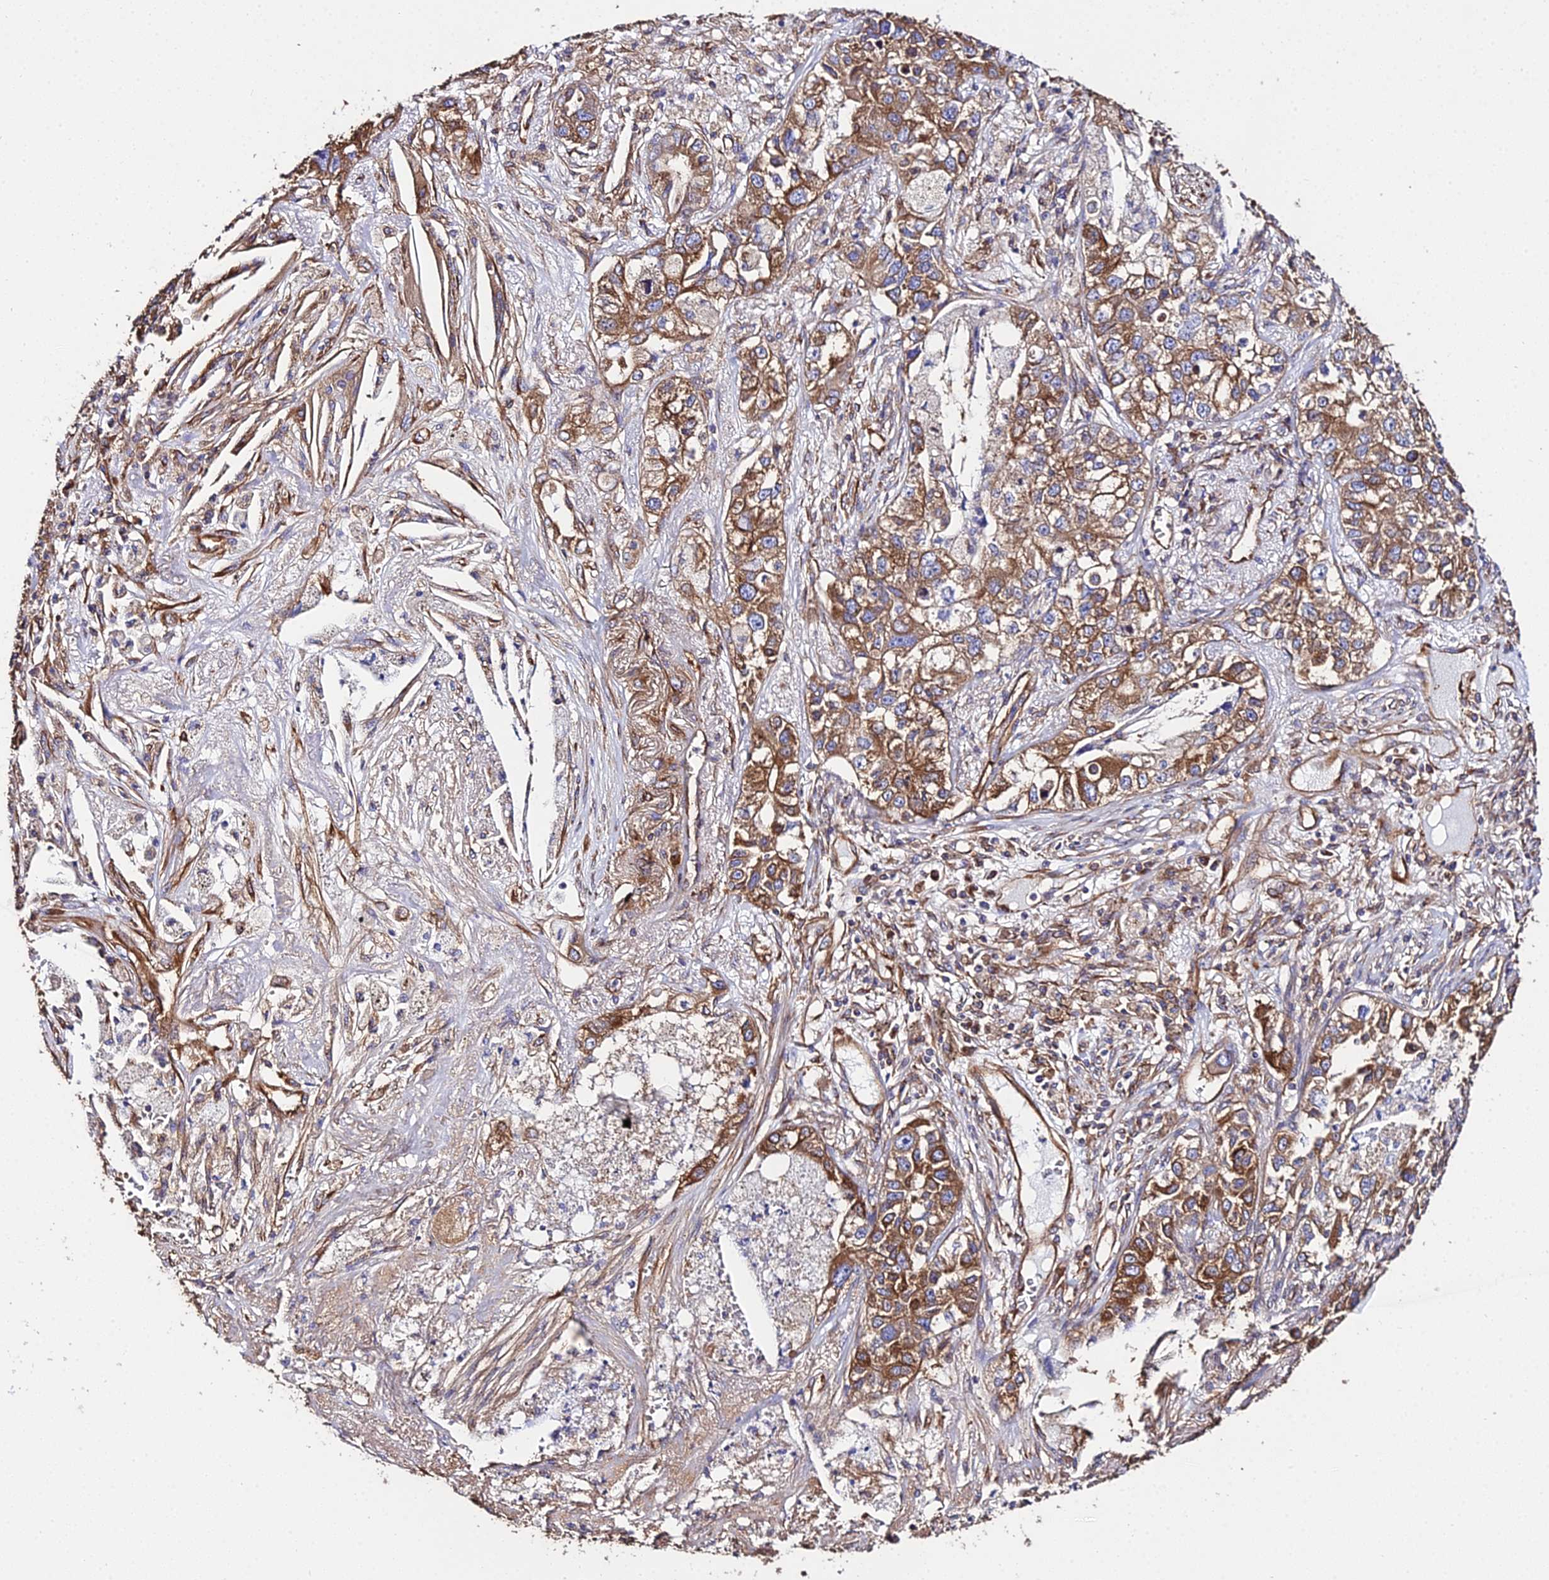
{"staining": {"intensity": "strong", "quantity": ">75%", "location": "cytoplasmic/membranous"}, "tissue": "lung cancer", "cell_type": "Tumor cells", "image_type": "cancer", "snomed": [{"axis": "morphology", "description": "Adenocarcinoma, NOS"}, {"axis": "topography", "description": "Lung"}], "caption": "Protein expression analysis of lung adenocarcinoma exhibits strong cytoplasmic/membranous expression in about >75% of tumor cells.", "gene": "TUBA3D", "patient": {"sex": "male", "age": 49}}